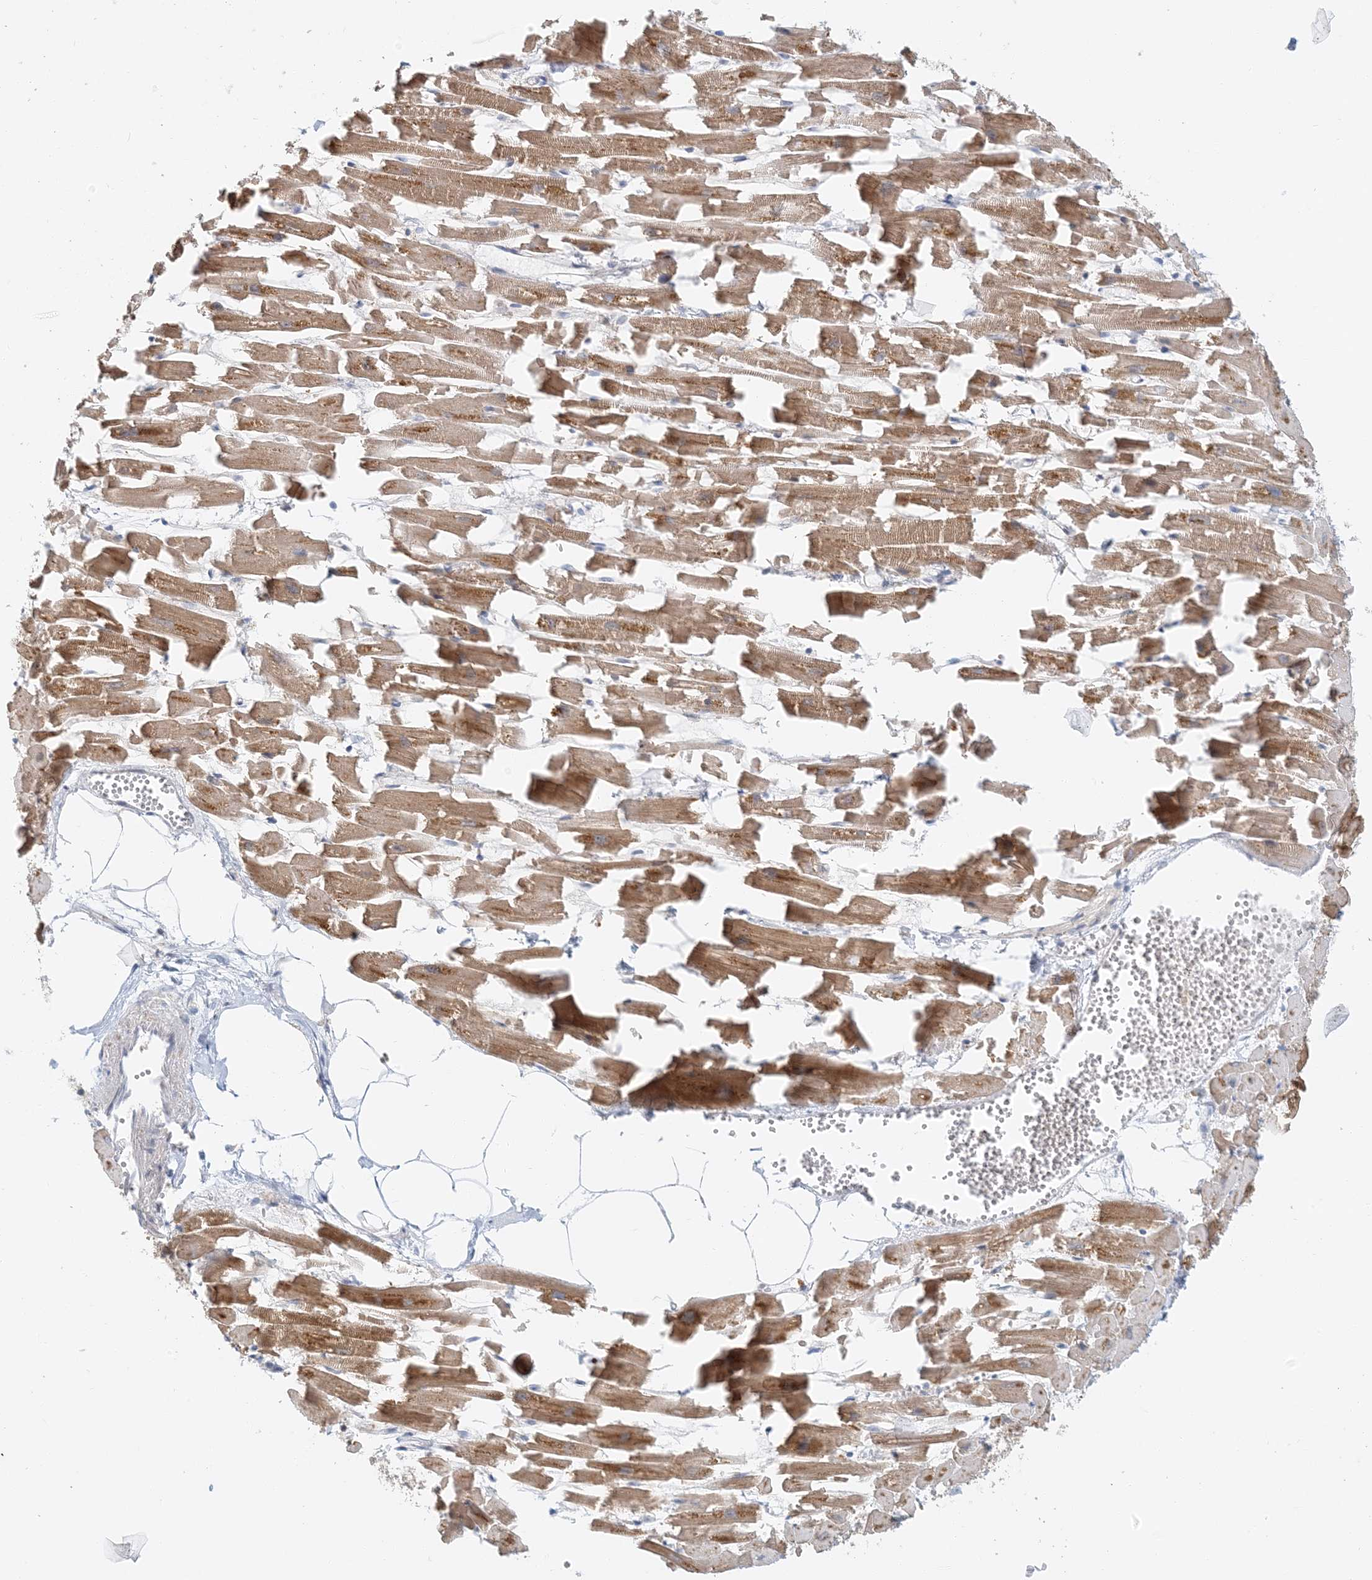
{"staining": {"intensity": "moderate", "quantity": ">75%", "location": "cytoplasmic/membranous"}, "tissue": "heart muscle", "cell_type": "Cardiomyocytes", "image_type": "normal", "snomed": [{"axis": "morphology", "description": "Normal tissue, NOS"}, {"axis": "topography", "description": "Heart"}], "caption": "Protein analysis of unremarkable heart muscle reveals moderate cytoplasmic/membranous positivity in about >75% of cardiomyocytes.", "gene": "BDH1", "patient": {"sex": "female", "age": 64}}